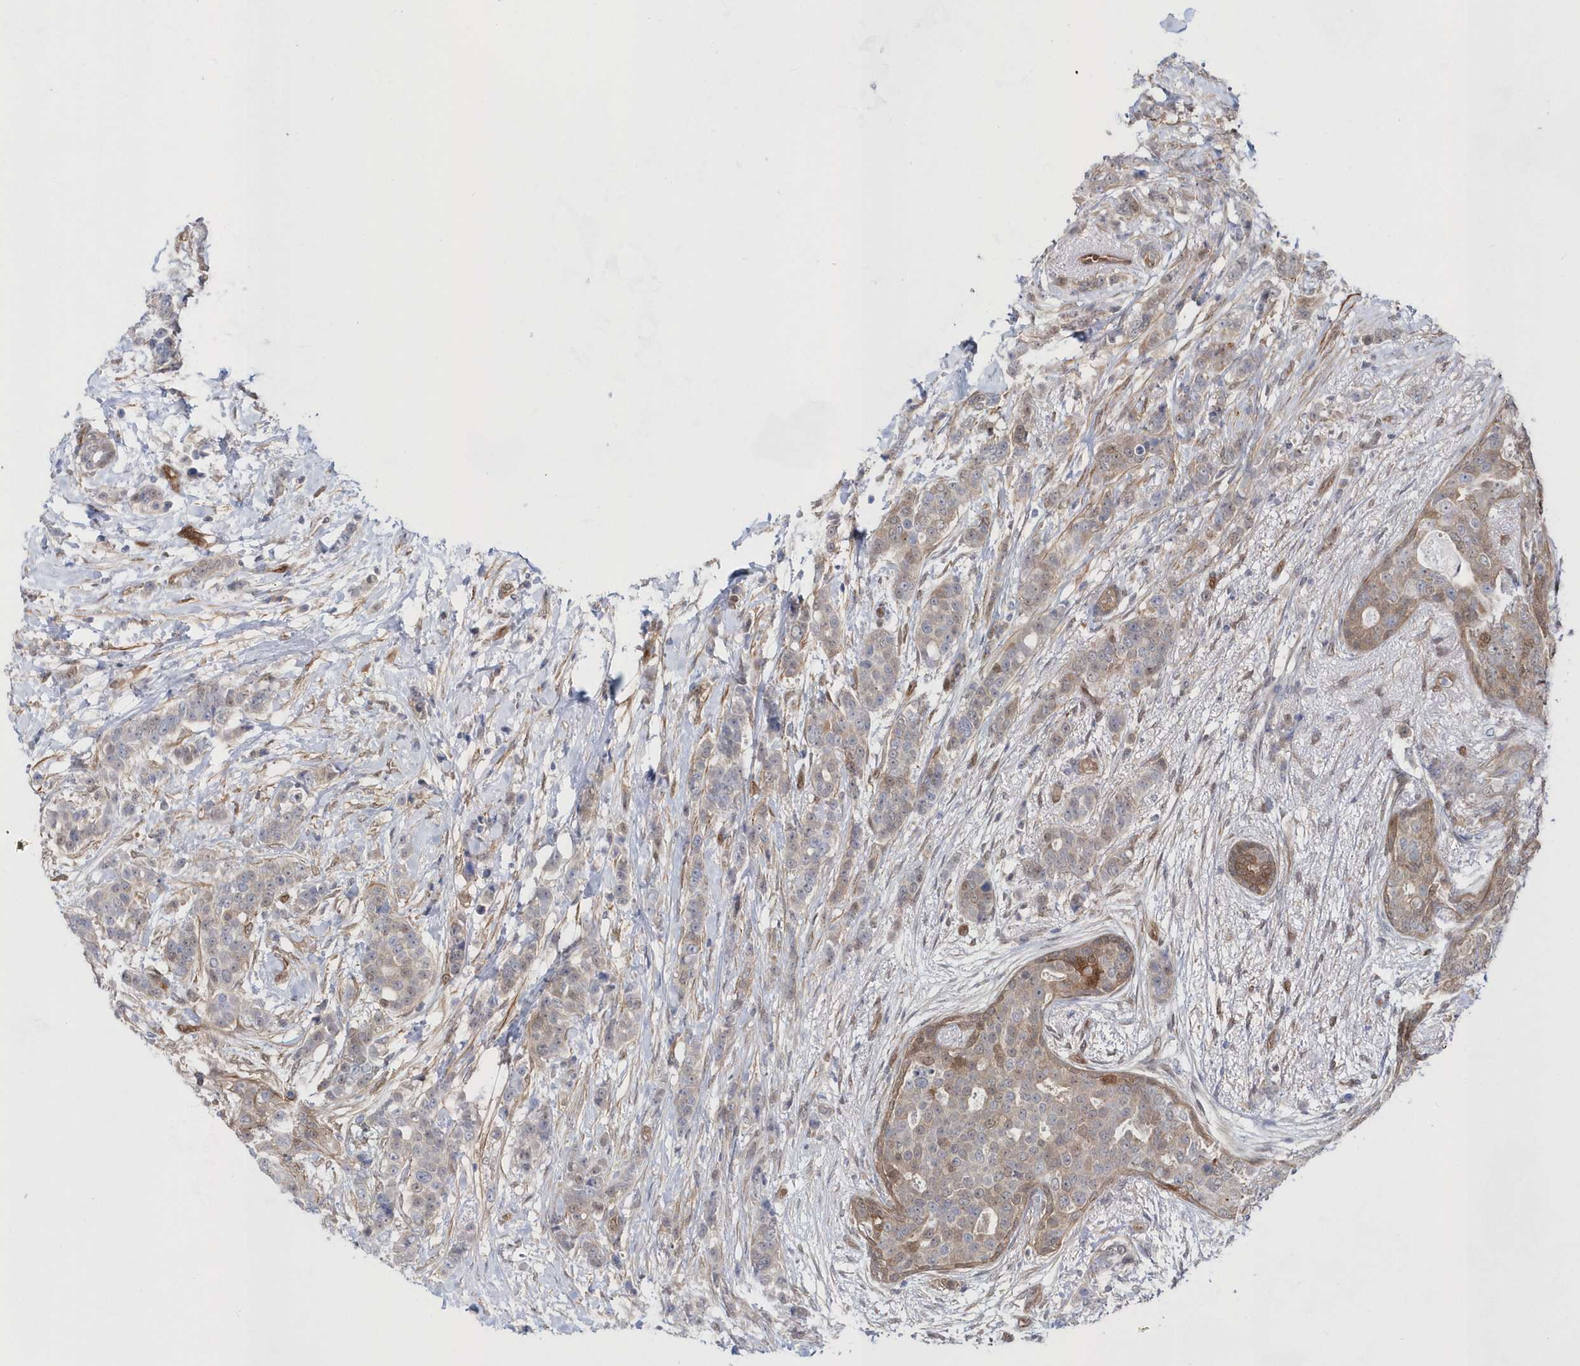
{"staining": {"intensity": "weak", "quantity": "<25%", "location": "cytoplasmic/membranous,nuclear"}, "tissue": "breast cancer", "cell_type": "Tumor cells", "image_type": "cancer", "snomed": [{"axis": "morphology", "description": "Lobular carcinoma"}, {"axis": "topography", "description": "Breast"}], "caption": "A histopathology image of breast cancer (lobular carcinoma) stained for a protein demonstrates no brown staining in tumor cells.", "gene": "BDH2", "patient": {"sex": "female", "age": 51}}